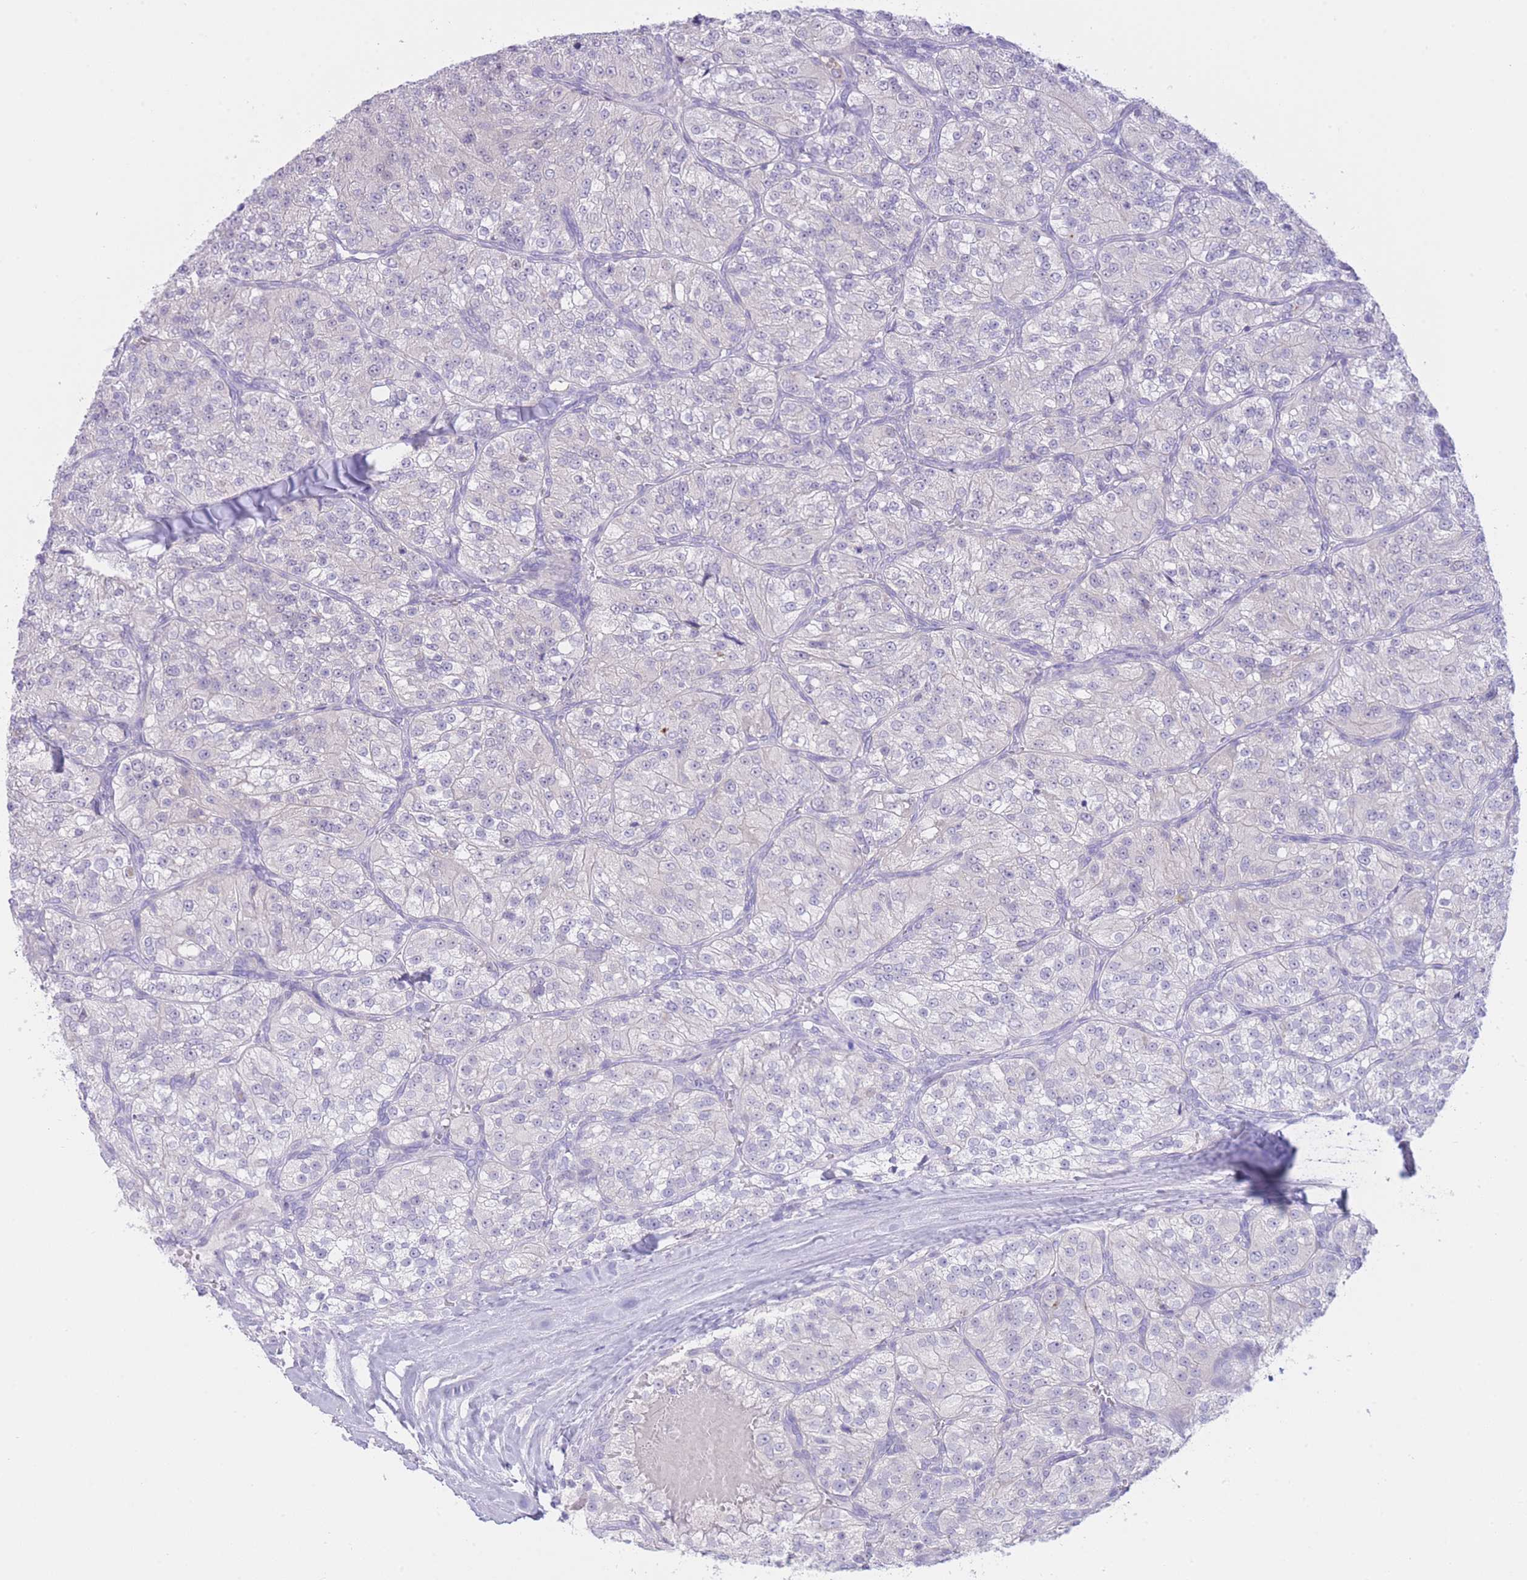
{"staining": {"intensity": "negative", "quantity": "none", "location": "none"}, "tissue": "renal cancer", "cell_type": "Tumor cells", "image_type": "cancer", "snomed": [{"axis": "morphology", "description": "Adenocarcinoma, NOS"}, {"axis": "topography", "description": "Kidney"}], "caption": "DAB (3,3'-diaminobenzidine) immunohistochemical staining of adenocarcinoma (renal) demonstrates no significant expression in tumor cells. The staining is performed using DAB (3,3'-diaminobenzidine) brown chromogen with nuclei counter-stained in using hematoxylin.", "gene": "ZNF212", "patient": {"sex": "female", "age": 63}}